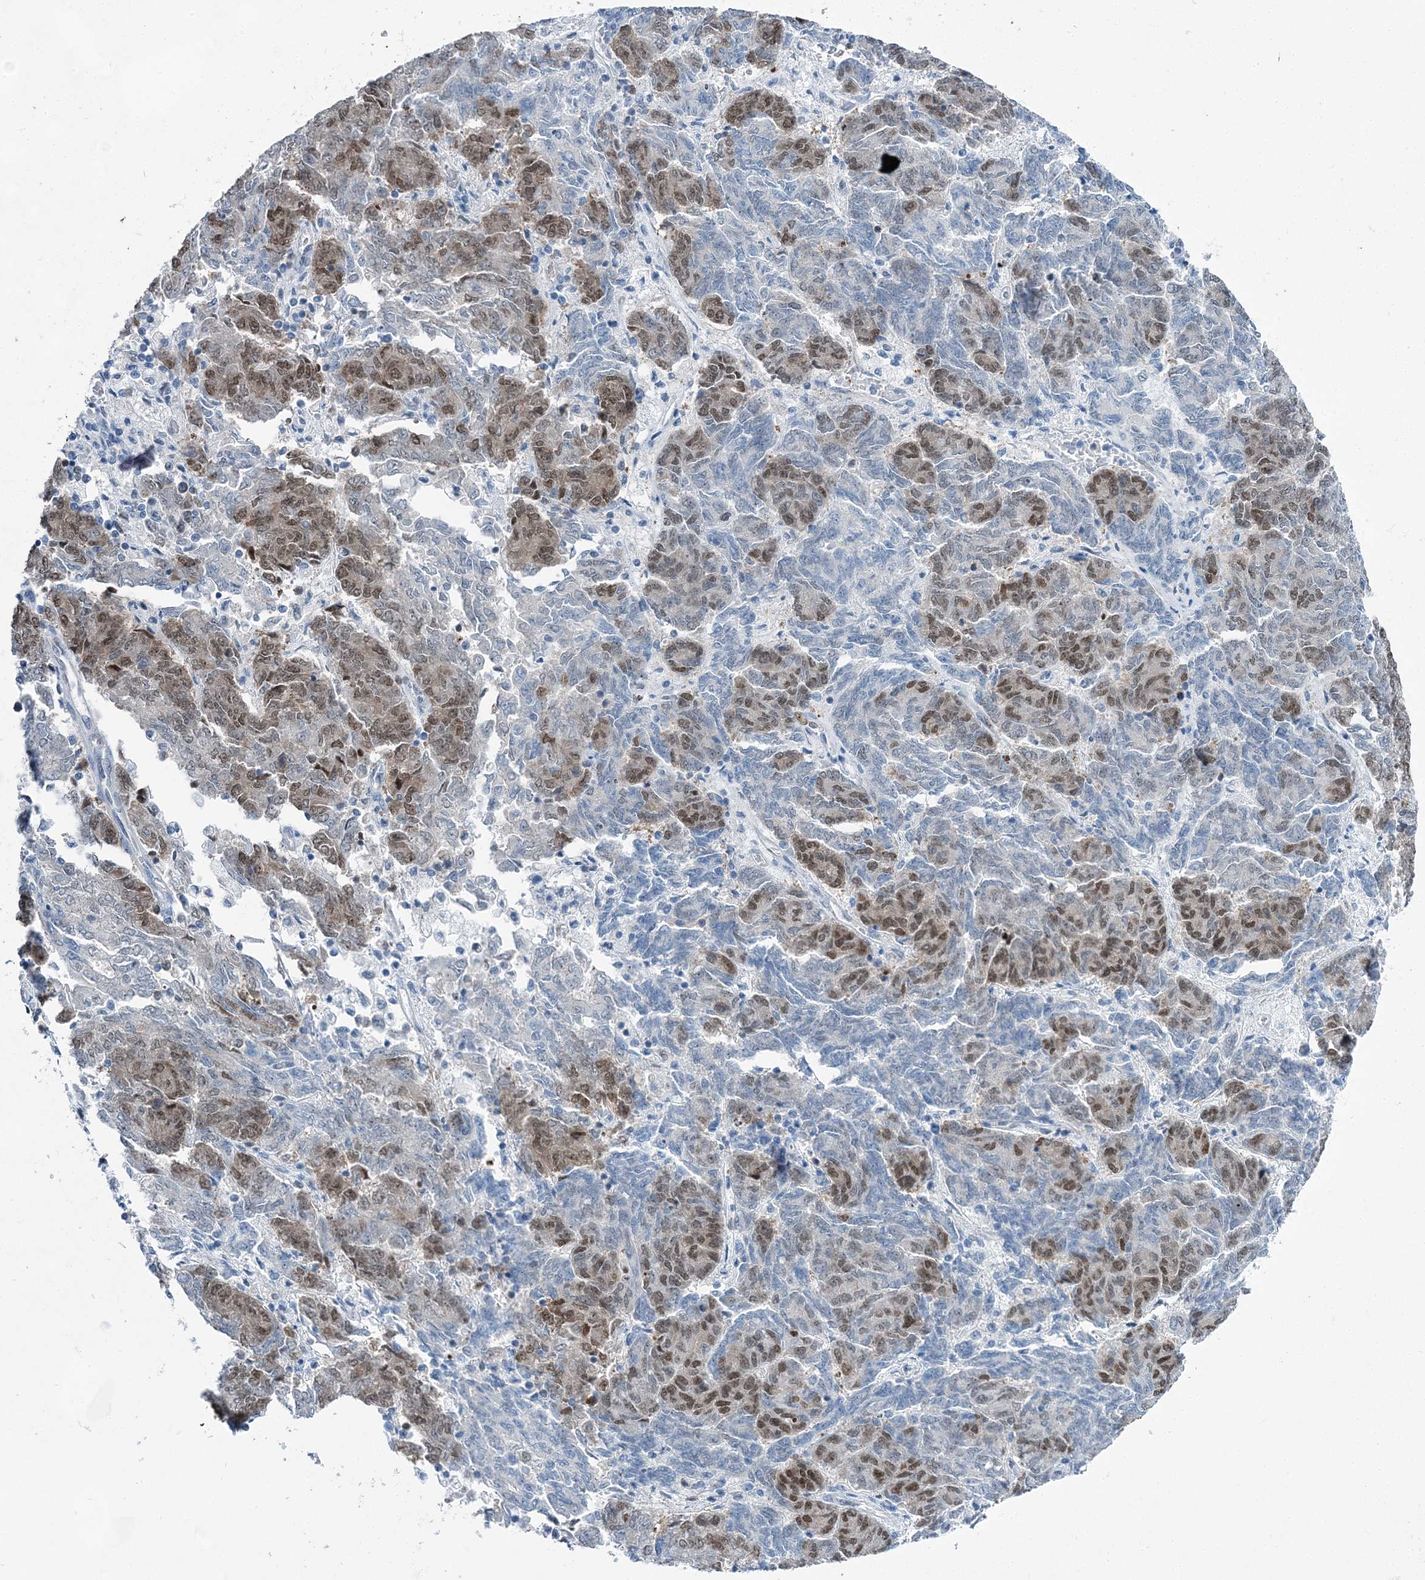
{"staining": {"intensity": "moderate", "quantity": "25%-75%", "location": "nuclear"}, "tissue": "endometrial cancer", "cell_type": "Tumor cells", "image_type": "cancer", "snomed": [{"axis": "morphology", "description": "Adenocarcinoma, NOS"}, {"axis": "topography", "description": "Endometrium"}], "caption": "Human endometrial cancer stained for a protein (brown) exhibits moderate nuclear positive expression in approximately 25%-75% of tumor cells.", "gene": "HAT1", "patient": {"sex": "female", "age": 80}}